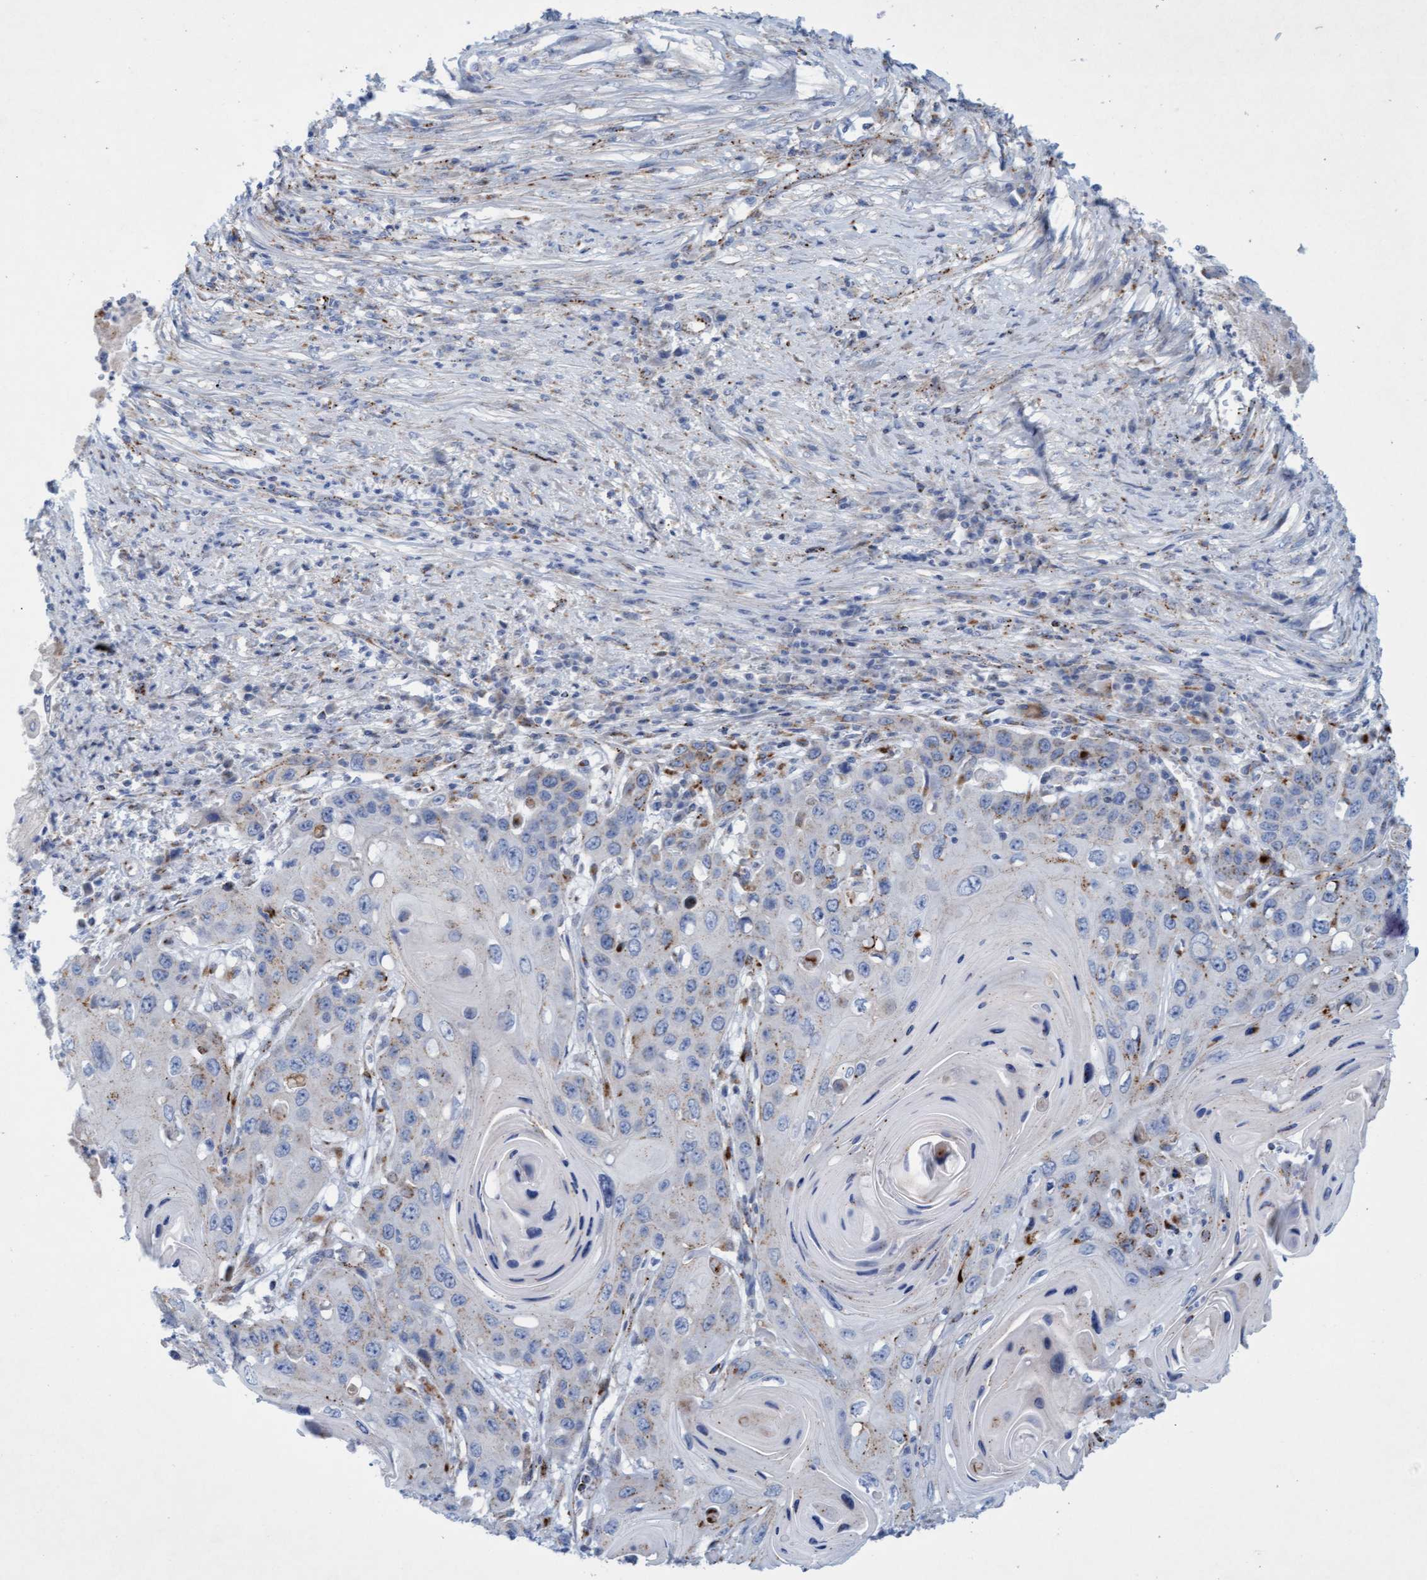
{"staining": {"intensity": "moderate", "quantity": "<25%", "location": "cytoplasmic/membranous"}, "tissue": "skin cancer", "cell_type": "Tumor cells", "image_type": "cancer", "snomed": [{"axis": "morphology", "description": "Squamous cell carcinoma, NOS"}, {"axis": "topography", "description": "Skin"}], "caption": "IHC of squamous cell carcinoma (skin) displays low levels of moderate cytoplasmic/membranous staining in approximately <25% of tumor cells.", "gene": "SGSH", "patient": {"sex": "male", "age": 55}}